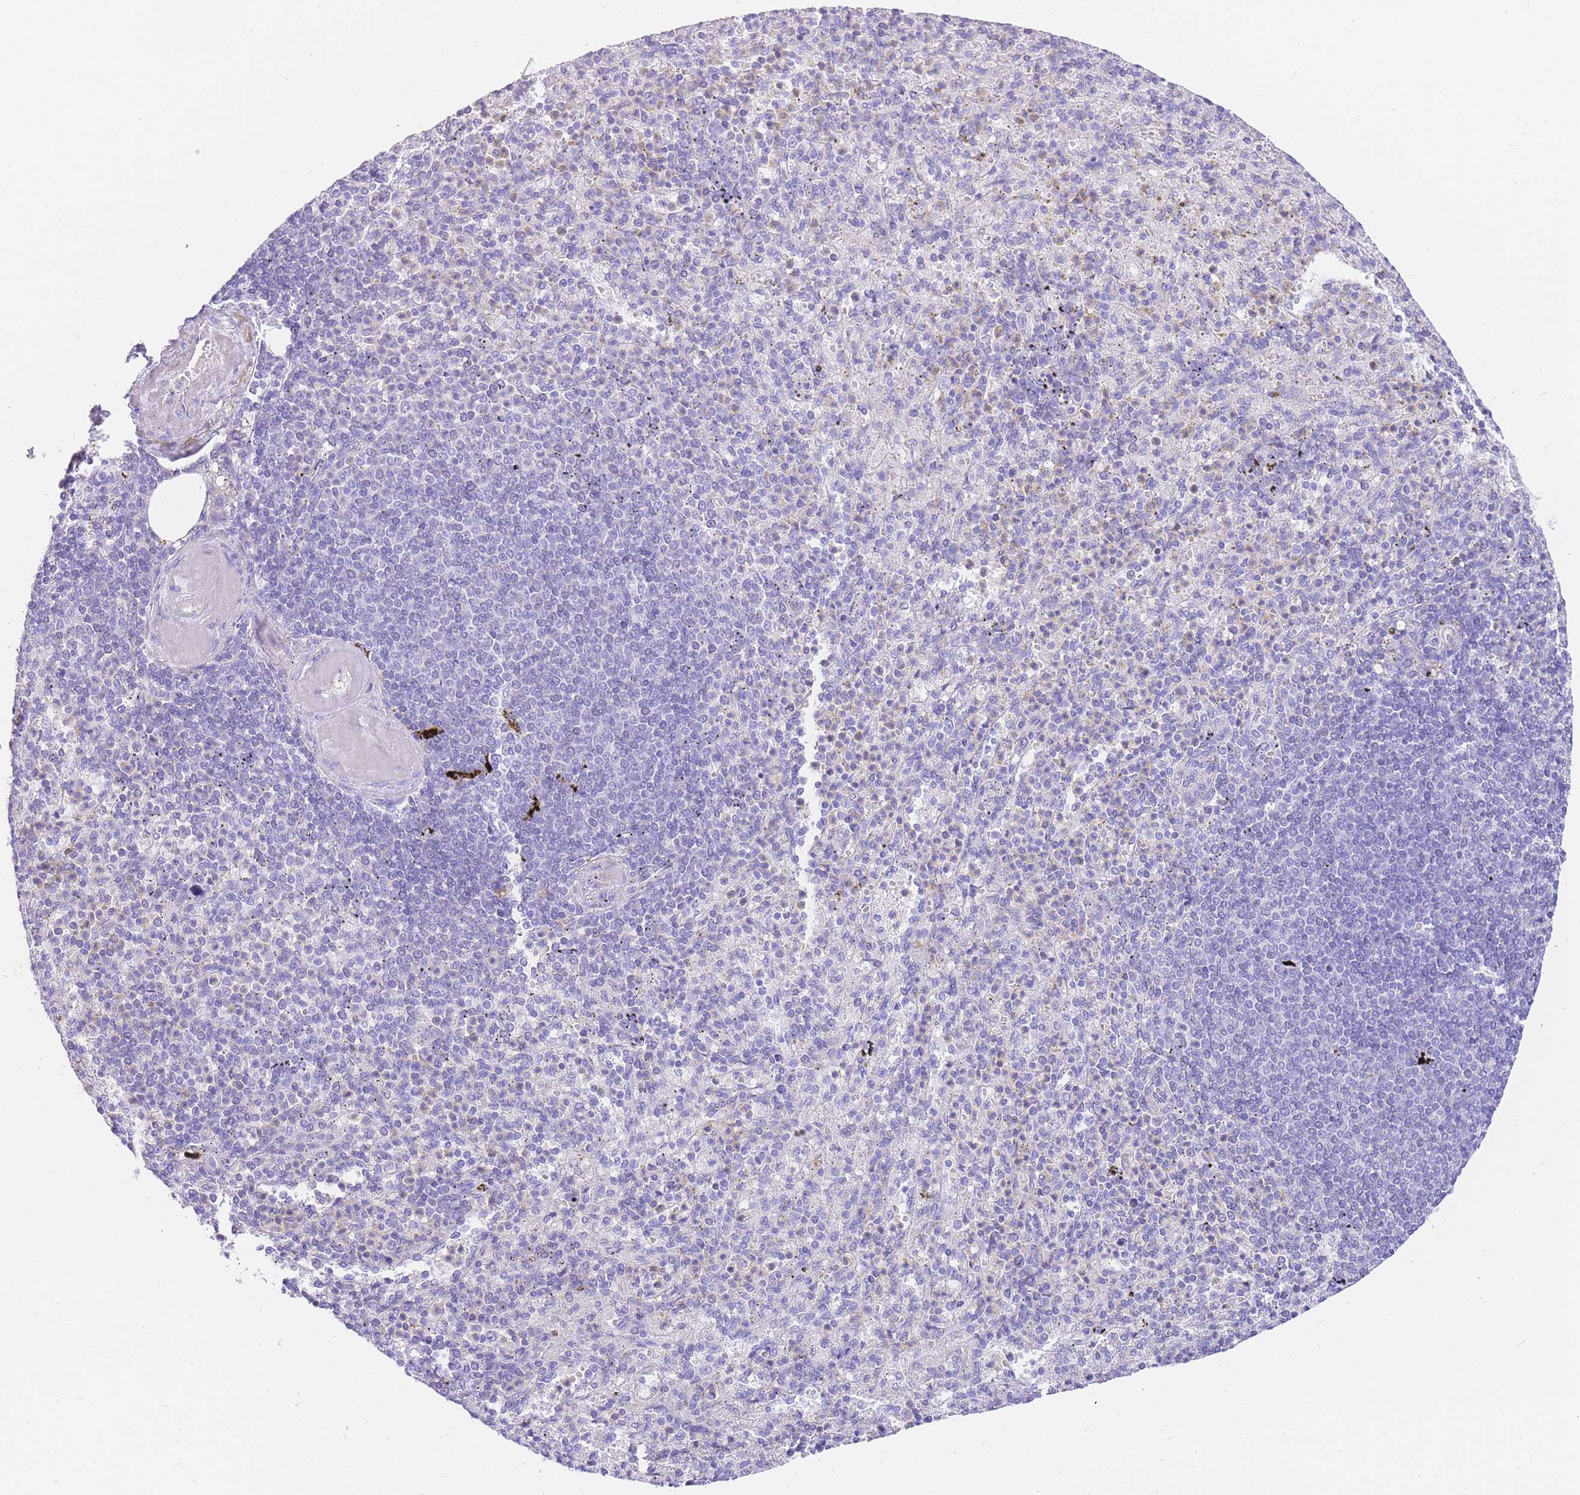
{"staining": {"intensity": "negative", "quantity": "none", "location": "none"}, "tissue": "spleen", "cell_type": "Cells in red pulp", "image_type": "normal", "snomed": [{"axis": "morphology", "description": "Normal tissue, NOS"}, {"axis": "topography", "description": "Spleen"}], "caption": "DAB (3,3'-diaminobenzidine) immunohistochemical staining of normal human spleen demonstrates no significant positivity in cells in red pulp.", "gene": "UPK1A", "patient": {"sex": "female", "age": 74}}